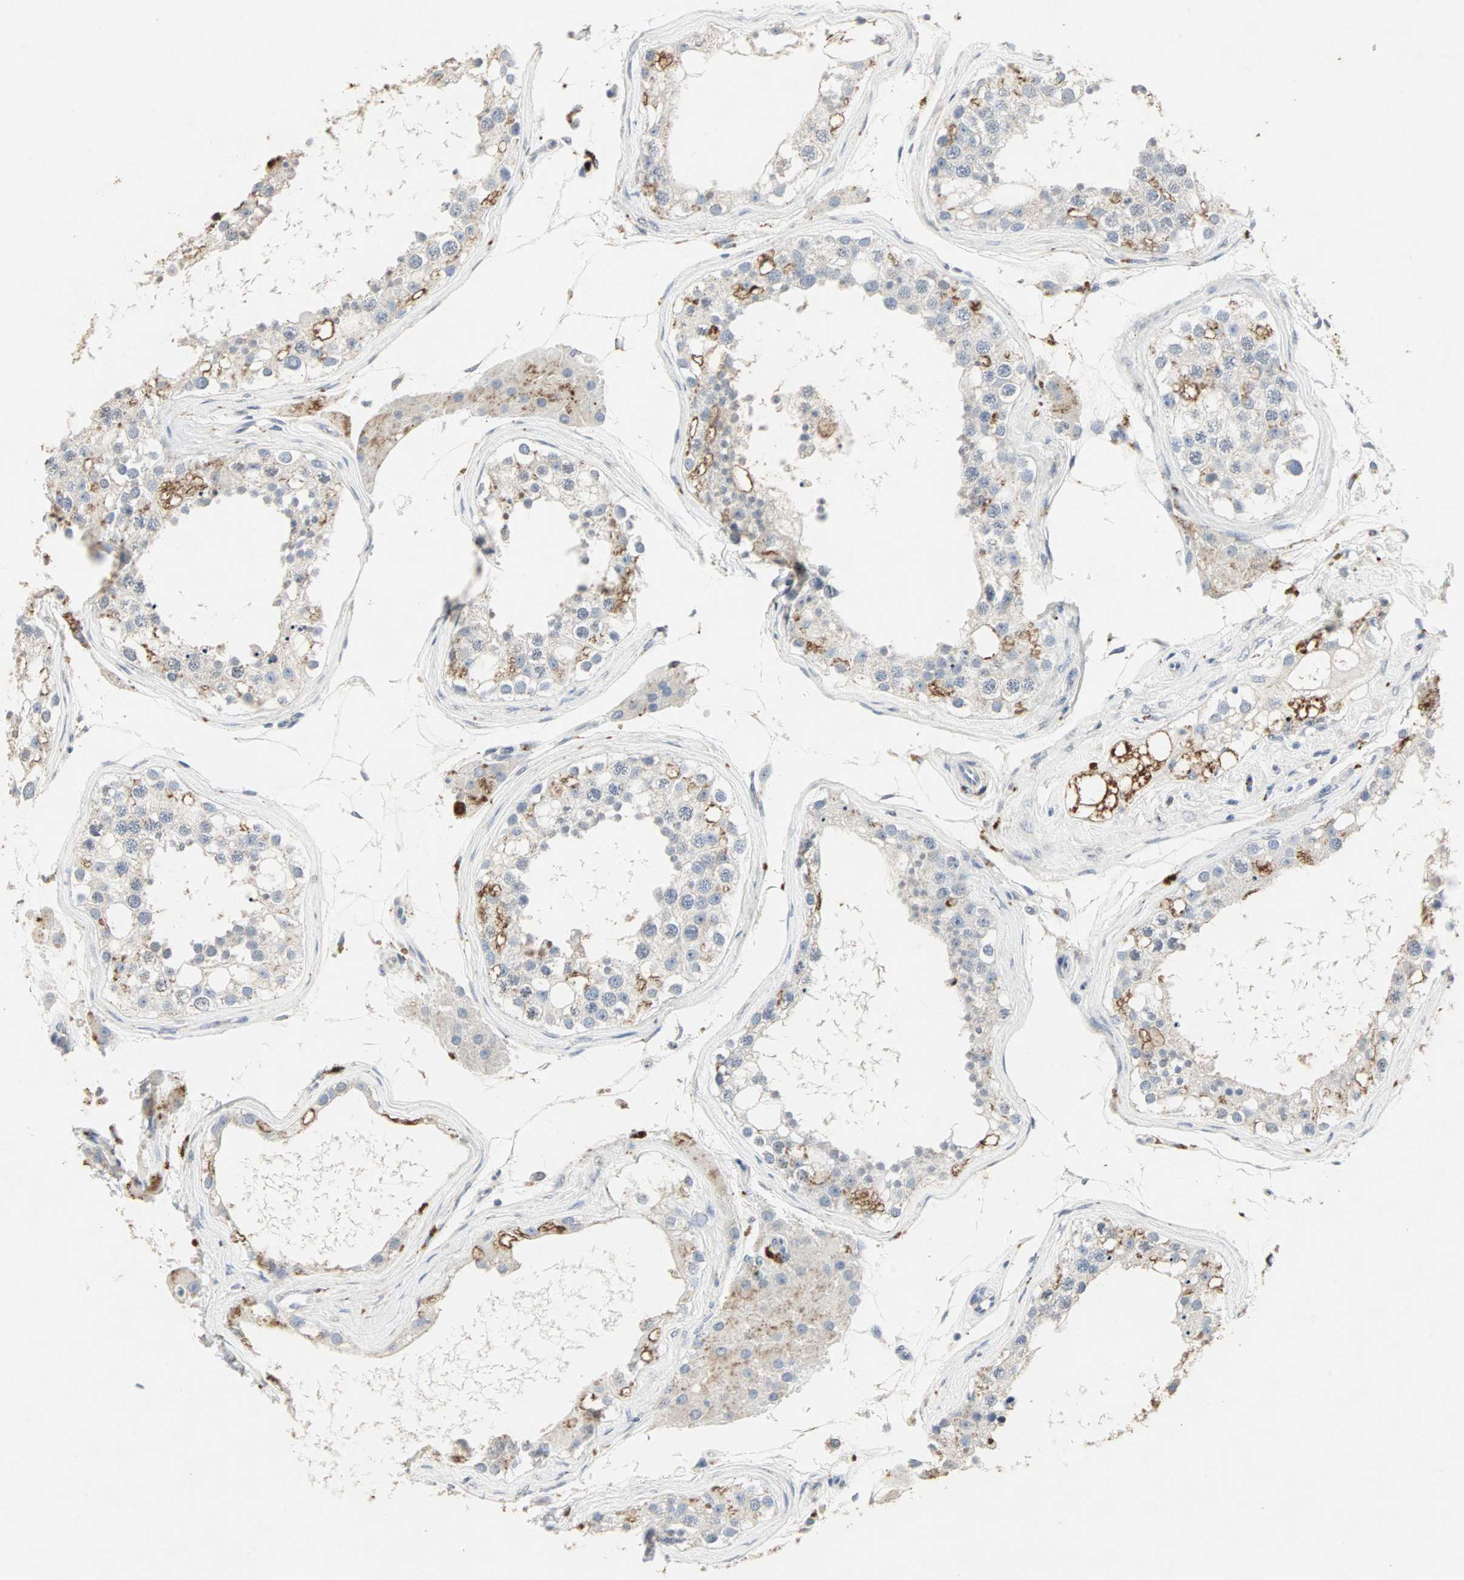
{"staining": {"intensity": "moderate", "quantity": "<25%", "location": "cytoplasmic/membranous"}, "tissue": "testis", "cell_type": "Cells in seminiferous ducts", "image_type": "normal", "snomed": [{"axis": "morphology", "description": "Normal tissue, NOS"}, {"axis": "topography", "description": "Testis"}], "caption": "Testis stained with DAB (3,3'-diaminobenzidine) immunohistochemistry (IHC) demonstrates low levels of moderate cytoplasmic/membranous staining in approximately <25% of cells in seminiferous ducts. (Brightfield microscopy of DAB IHC at high magnification).", "gene": "CEACAM6", "patient": {"sex": "male", "age": 68}}